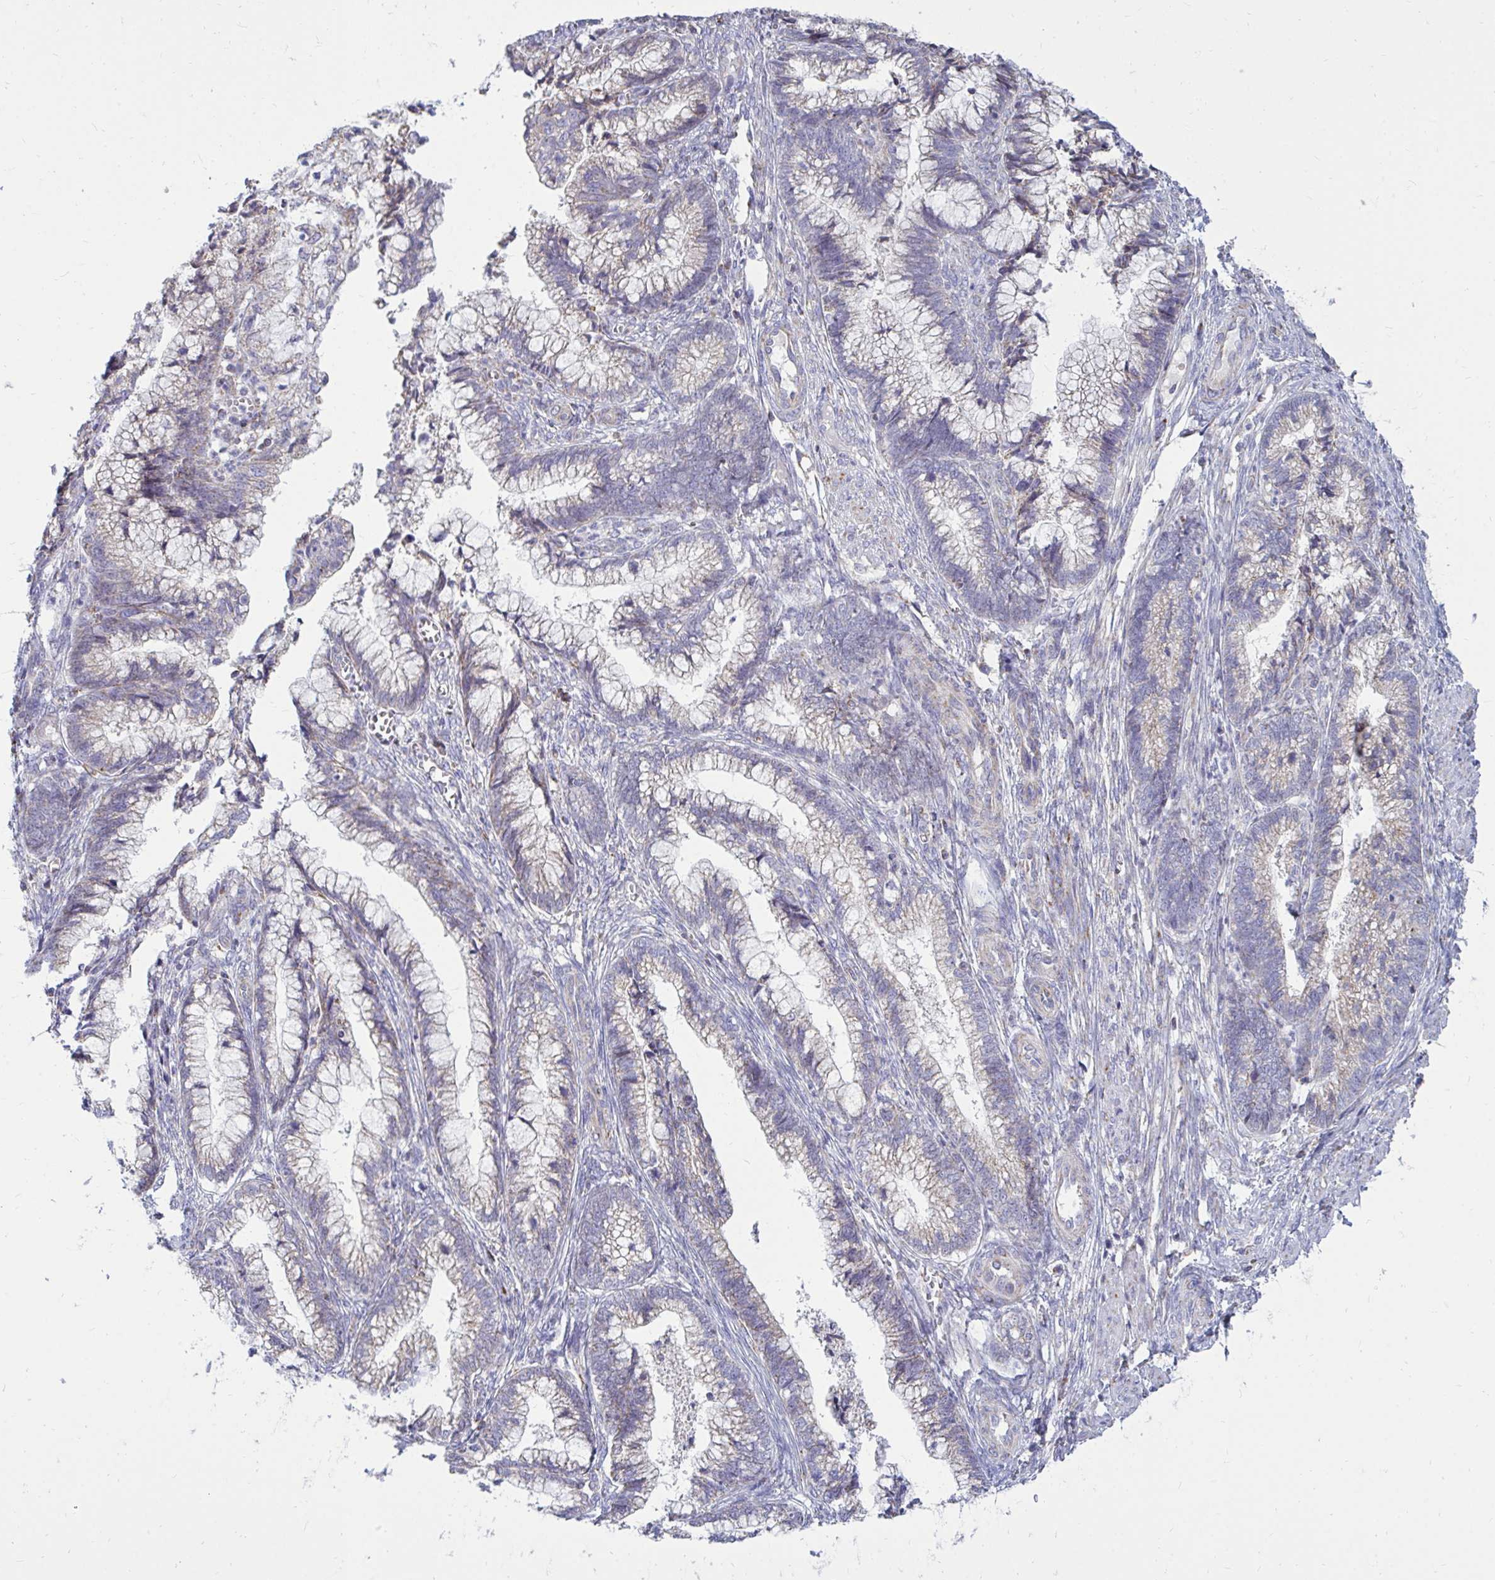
{"staining": {"intensity": "weak", "quantity": "<25%", "location": "cytoplasmic/membranous"}, "tissue": "cervical cancer", "cell_type": "Tumor cells", "image_type": "cancer", "snomed": [{"axis": "morphology", "description": "Adenocarcinoma, NOS"}, {"axis": "topography", "description": "Cervix"}], "caption": "The immunohistochemistry image has no significant expression in tumor cells of cervical cancer (adenocarcinoma) tissue.", "gene": "OR10R2", "patient": {"sex": "female", "age": 44}}